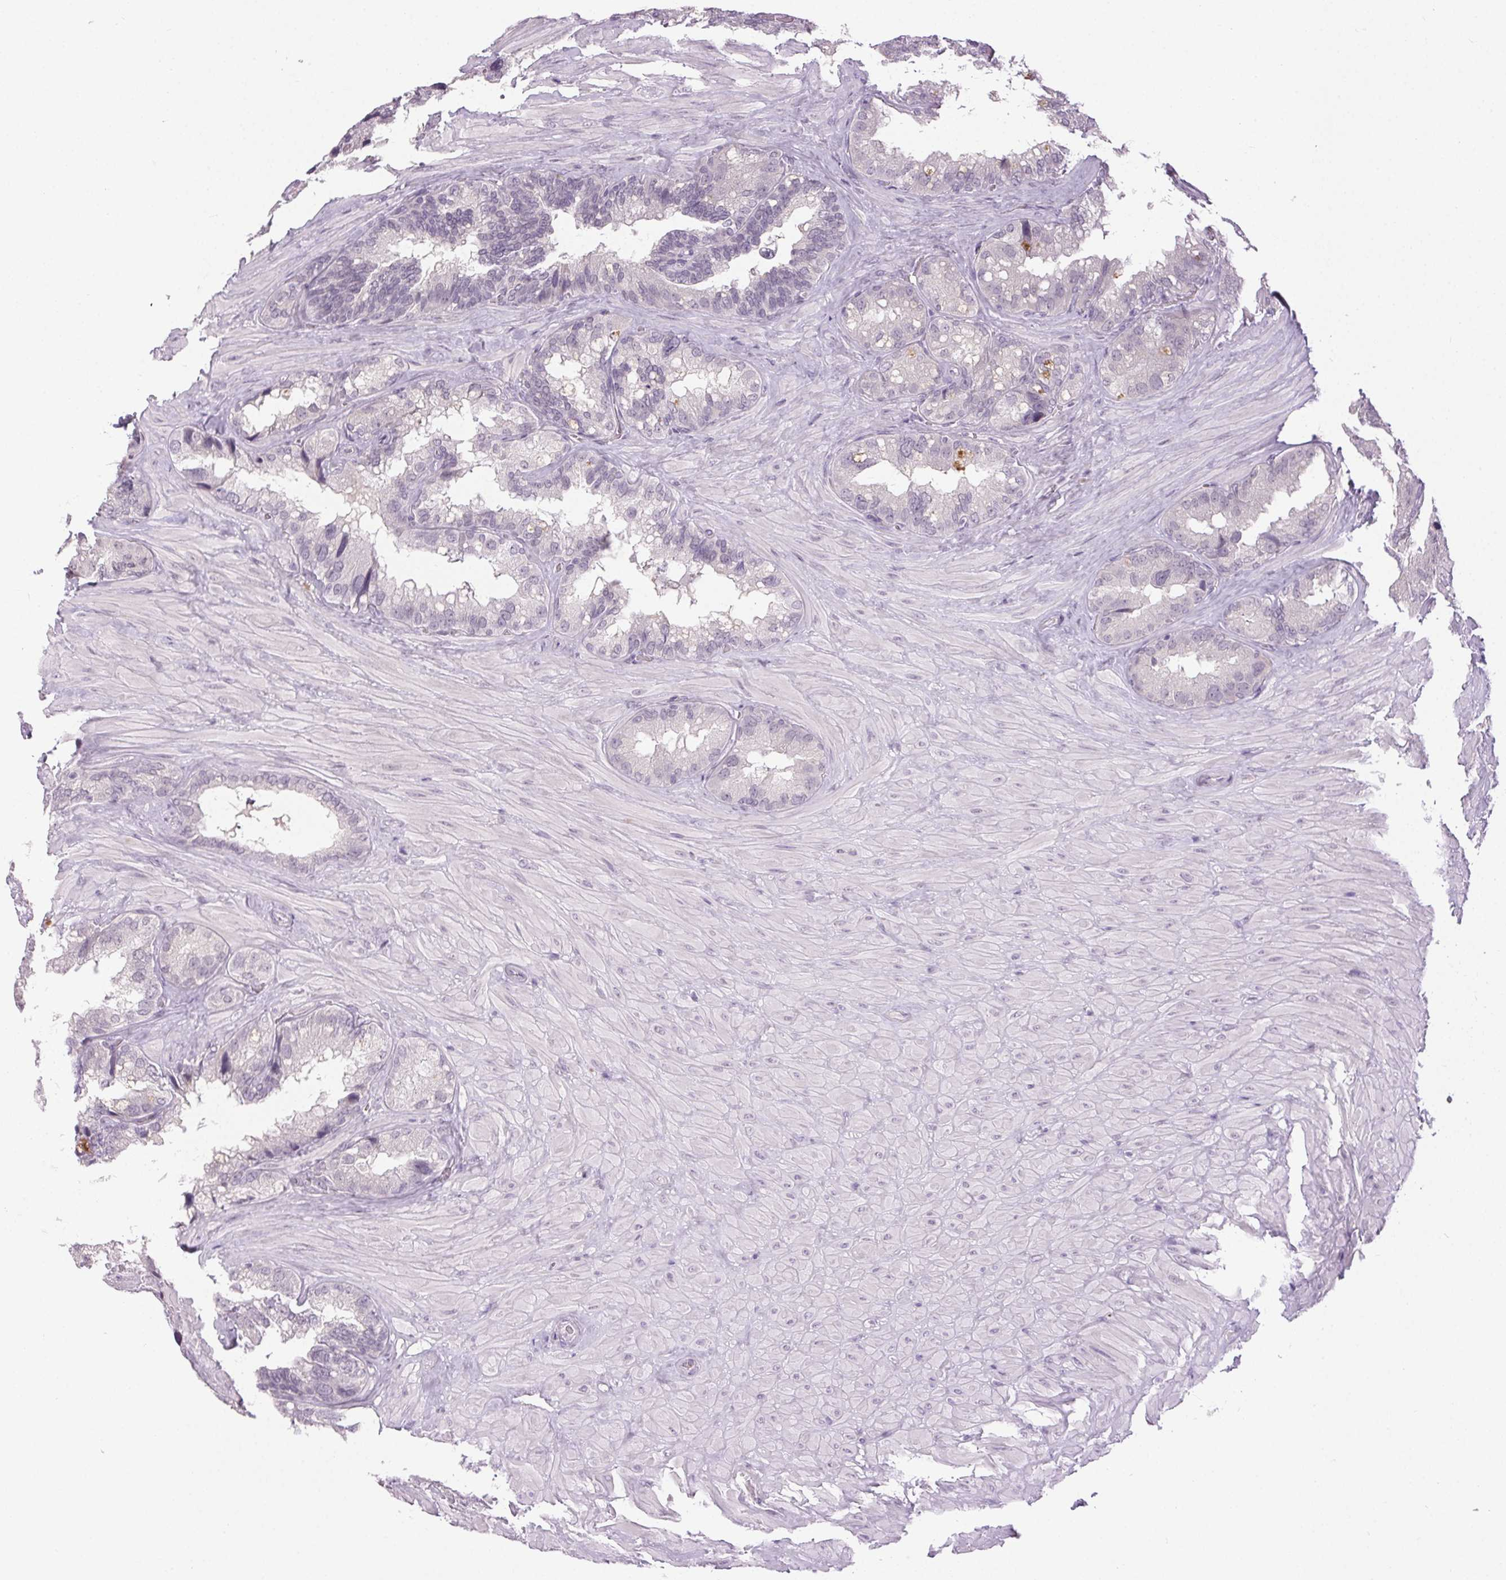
{"staining": {"intensity": "moderate", "quantity": "<25%", "location": "cytoplasmic/membranous"}, "tissue": "seminal vesicle", "cell_type": "Glandular cells", "image_type": "normal", "snomed": [{"axis": "morphology", "description": "Normal tissue, NOS"}, {"axis": "topography", "description": "Seminal veicle"}], "caption": "Protein expression analysis of benign seminal vesicle displays moderate cytoplasmic/membranous positivity in approximately <25% of glandular cells. (Stains: DAB in brown, nuclei in blue, Microscopy: brightfield microscopy at high magnification).", "gene": "FAM168A", "patient": {"sex": "male", "age": 60}}